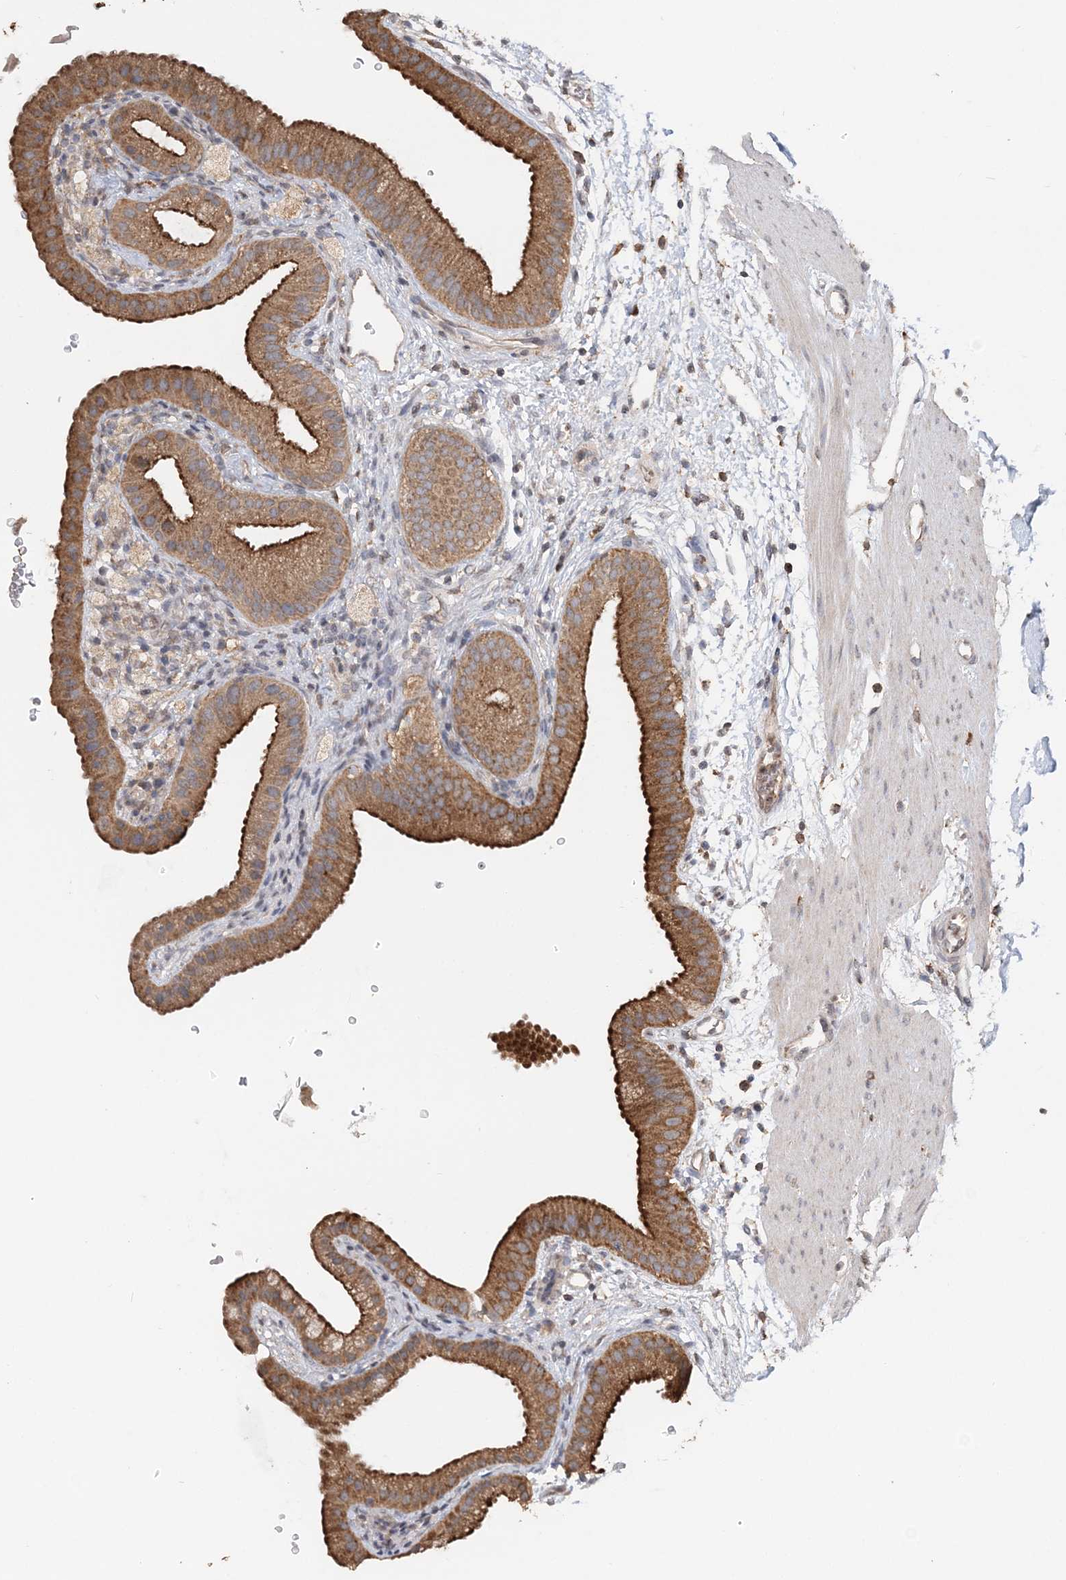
{"staining": {"intensity": "strong", "quantity": ">75%", "location": "cytoplasmic/membranous"}, "tissue": "gallbladder", "cell_type": "Glandular cells", "image_type": "normal", "snomed": [{"axis": "morphology", "description": "Normal tissue, NOS"}, {"axis": "topography", "description": "Gallbladder"}], "caption": "High-magnification brightfield microscopy of unremarkable gallbladder stained with DAB (brown) and counterstained with hematoxylin (blue). glandular cells exhibit strong cytoplasmic/membranous staining is appreciated in approximately>75% of cells.", "gene": "RAB14", "patient": {"sex": "female", "age": 64}}